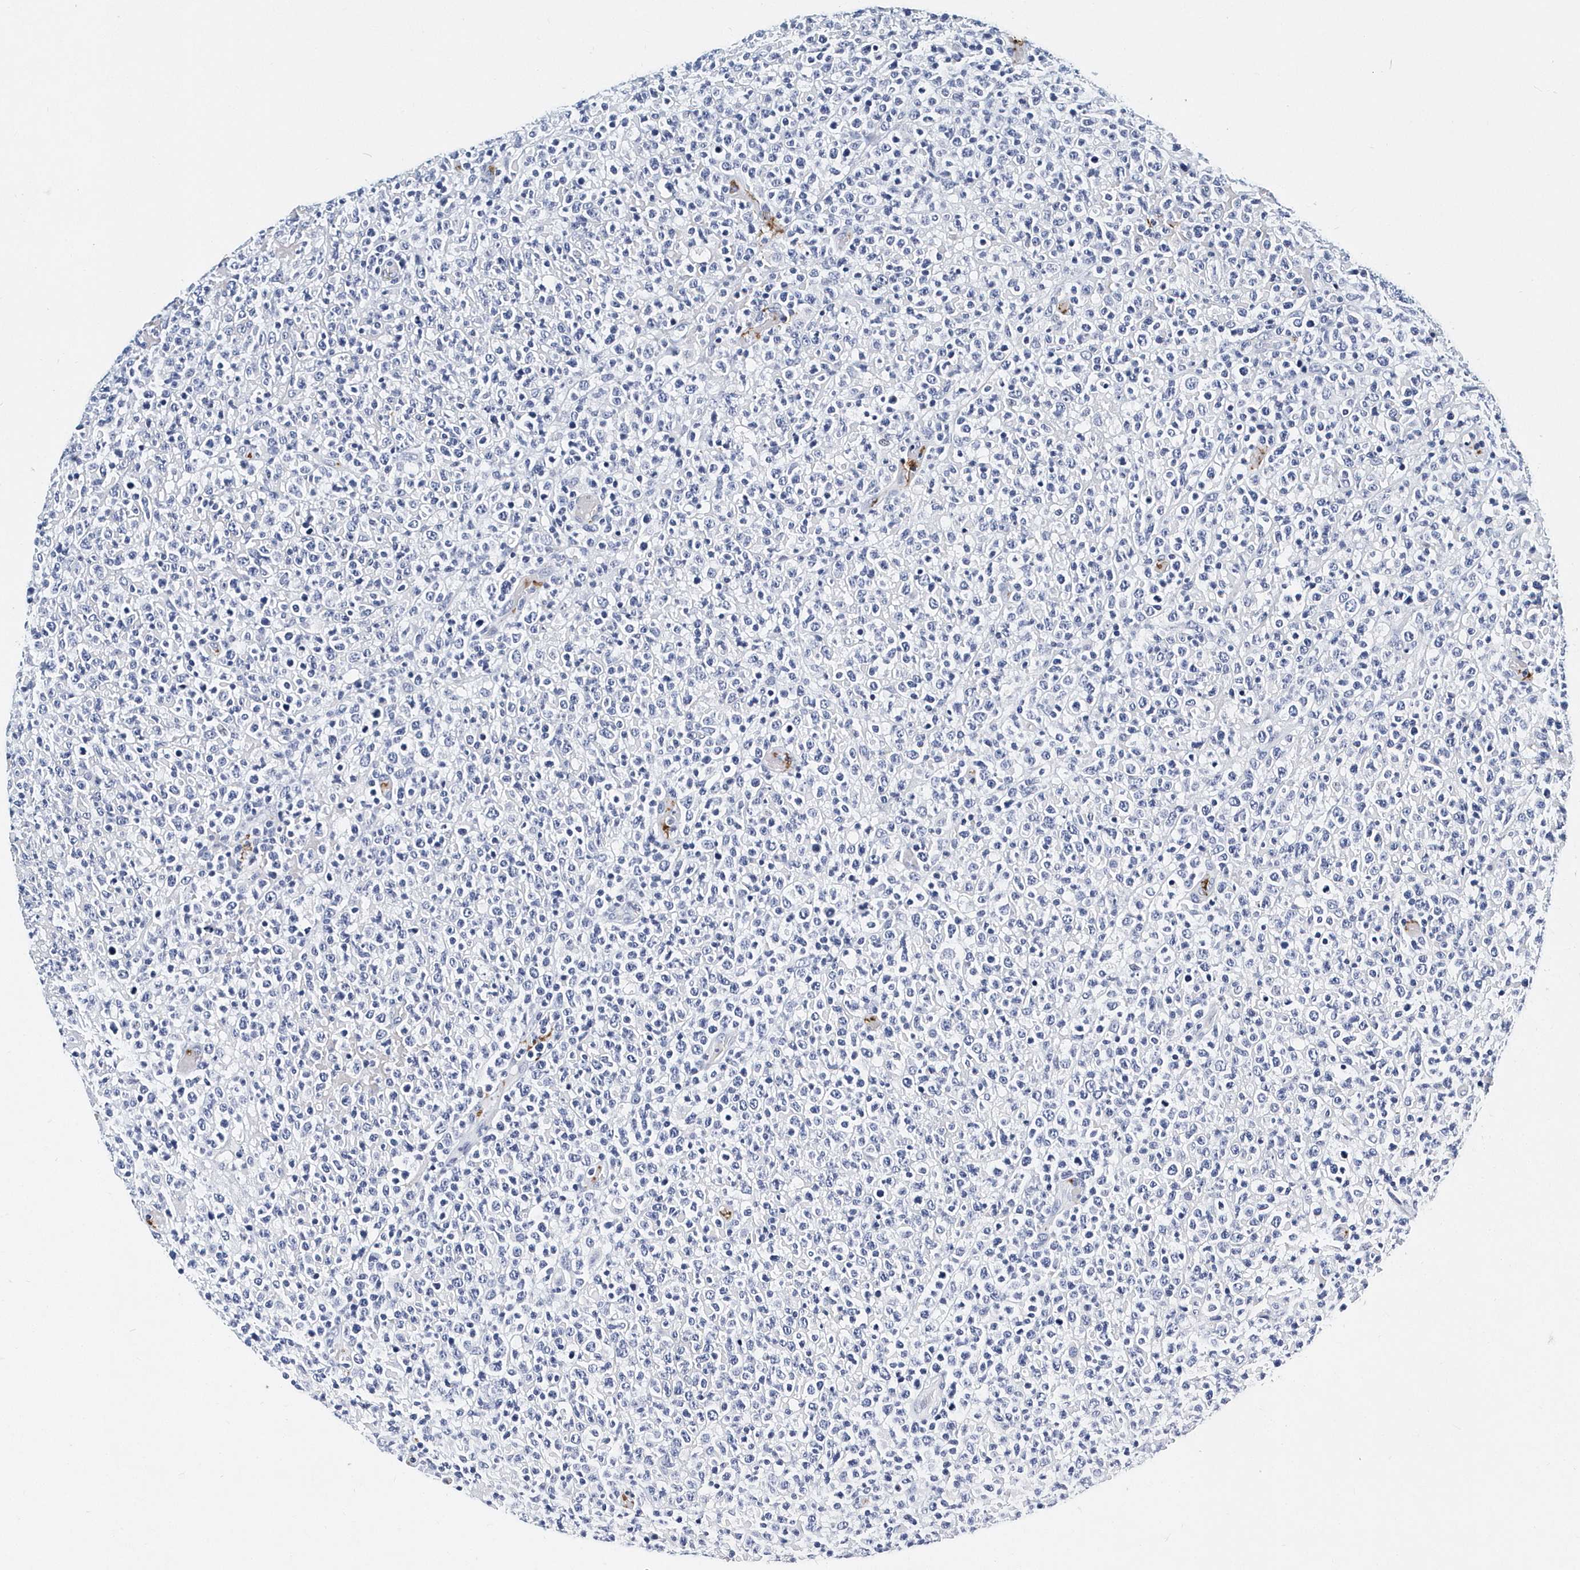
{"staining": {"intensity": "negative", "quantity": "none", "location": "none"}, "tissue": "lymphoma", "cell_type": "Tumor cells", "image_type": "cancer", "snomed": [{"axis": "morphology", "description": "Malignant lymphoma, non-Hodgkin's type, High grade"}, {"axis": "topography", "description": "Colon"}], "caption": "Immunohistochemistry micrograph of neoplastic tissue: human lymphoma stained with DAB exhibits no significant protein staining in tumor cells.", "gene": "ITGA2B", "patient": {"sex": "female", "age": 53}}